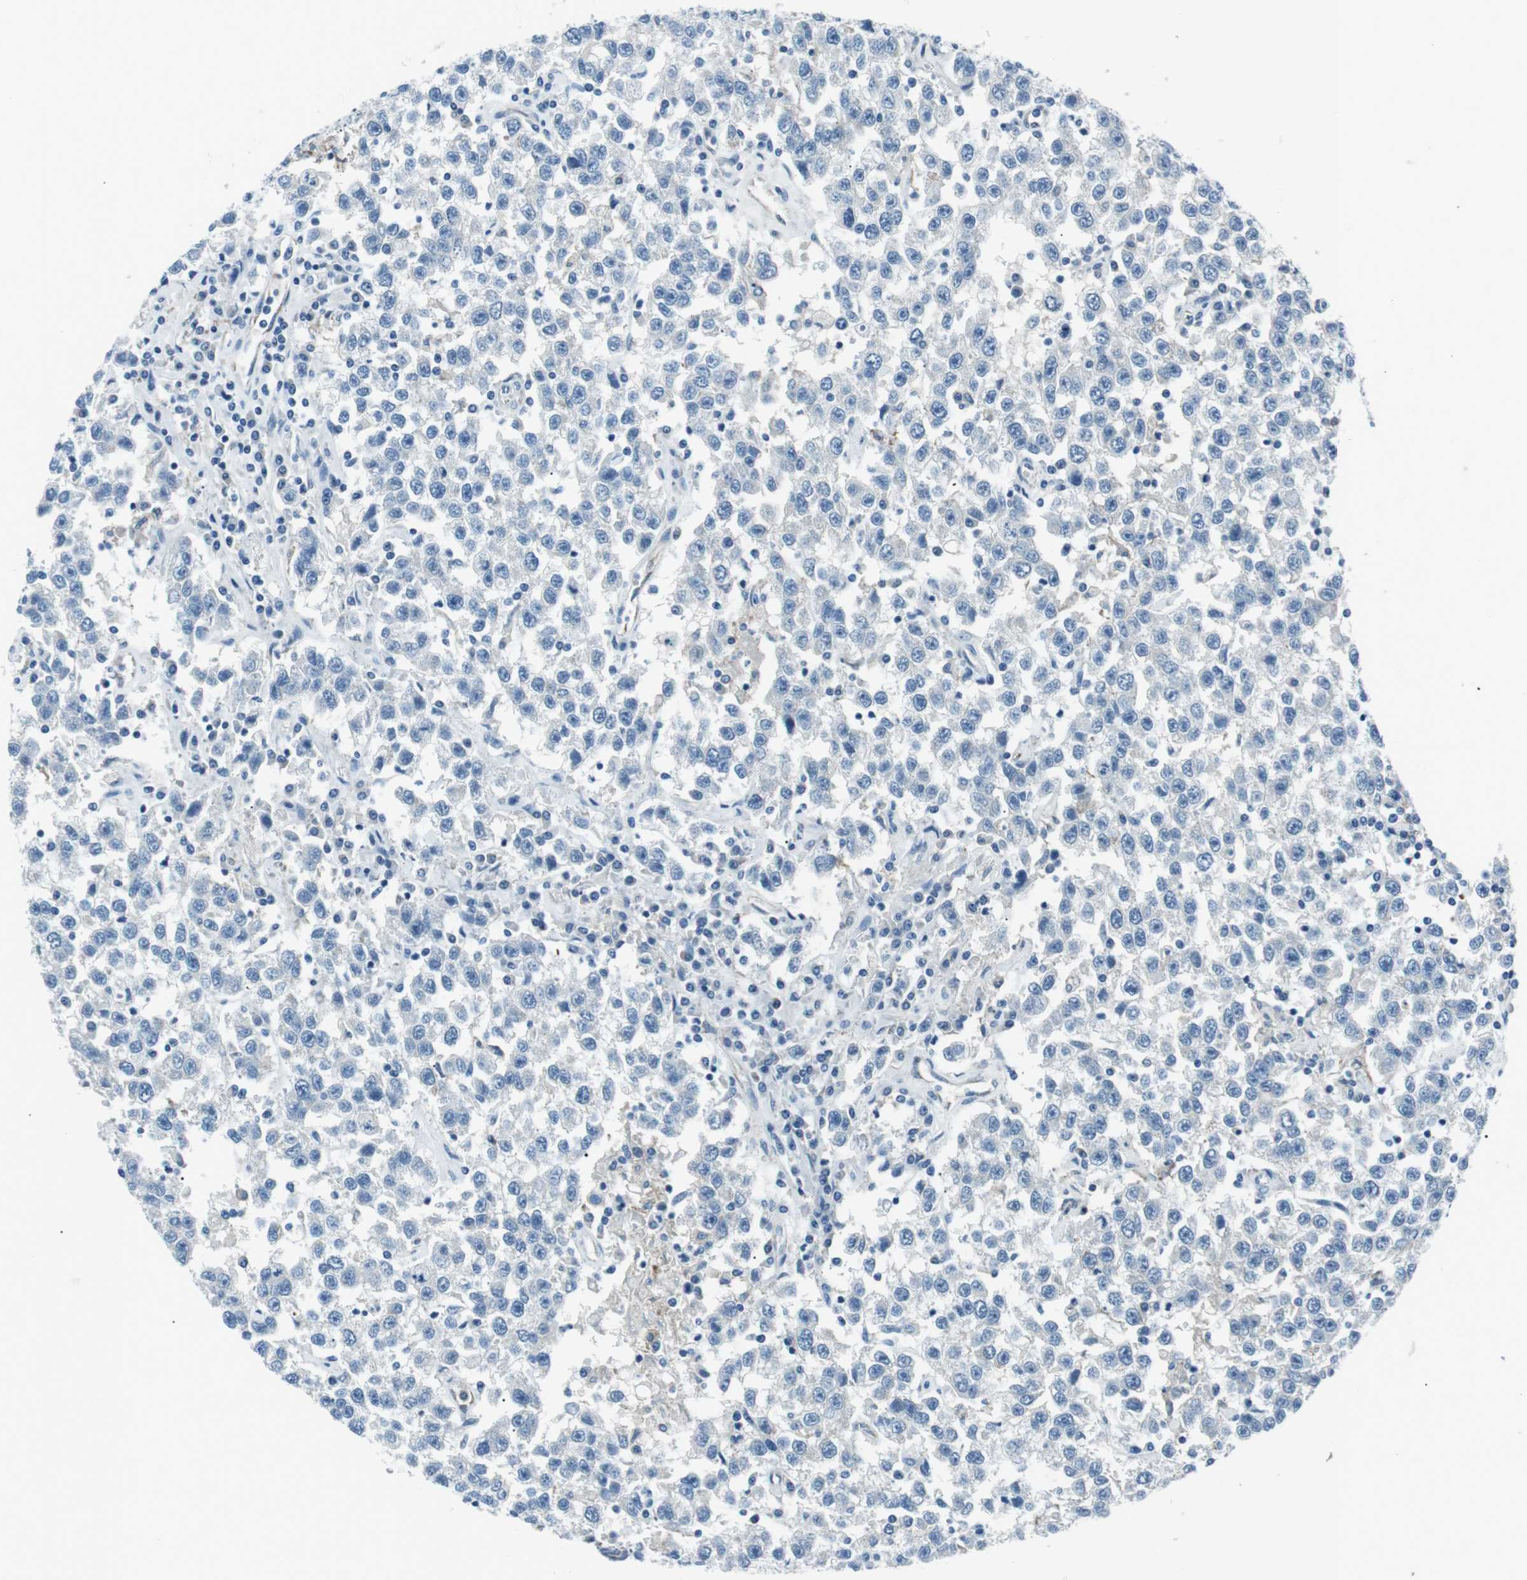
{"staining": {"intensity": "negative", "quantity": "none", "location": "none"}, "tissue": "testis cancer", "cell_type": "Tumor cells", "image_type": "cancer", "snomed": [{"axis": "morphology", "description": "Seminoma, NOS"}, {"axis": "topography", "description": "Testis"}], "caption": "Tumor cells show no significant protein positivity in testis cancer (seminoma). (DAB (3,3'-diaminobenzidine) IHC with hematoxylin counter stain).", "gene": "CSF2RA", "patient": {"sex": "male", "age": 41}}